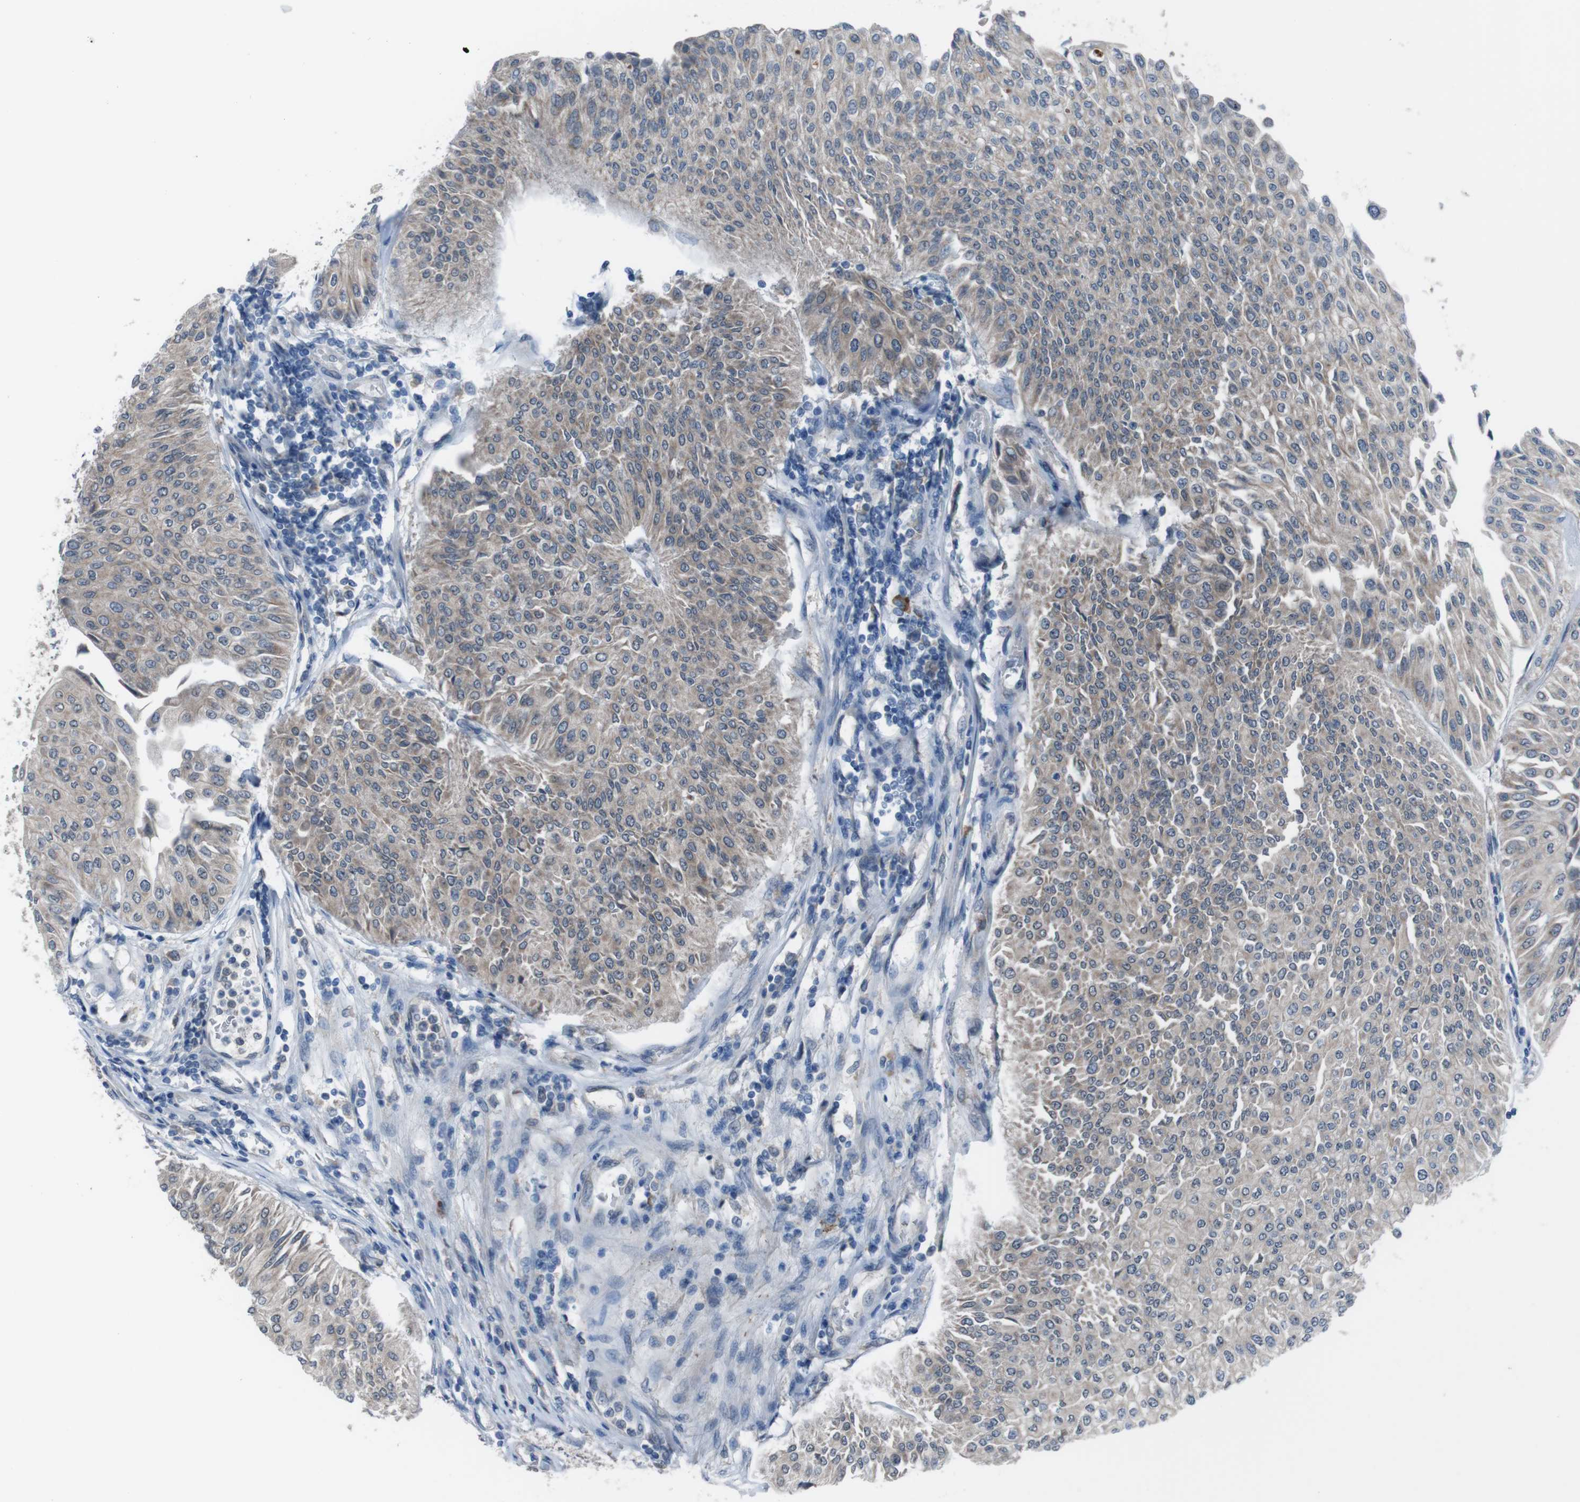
{"staining": {"intensity": "weak", "quantity": "<25%", "location": "cytoplasmic/membranous"}, "tissue": "urothelial cancer", "cell_type": "Tumor cells", "image_type": "cancer", "snomed": [{"axis": "morphology", "description": "Urothelial carcinoma, Low grade"}, {"axis": "topography", "description": "Urinary bladder"}], "caption": "High magnification brightfield microscopy of urothelial carcinoma (low-grade) stained with DAB (brown) and counterstained with hematoxylin (blue): tumor cells show no significant expression.", "gene": "CDH22", "patient": {"sex": "male", "age": 67}}